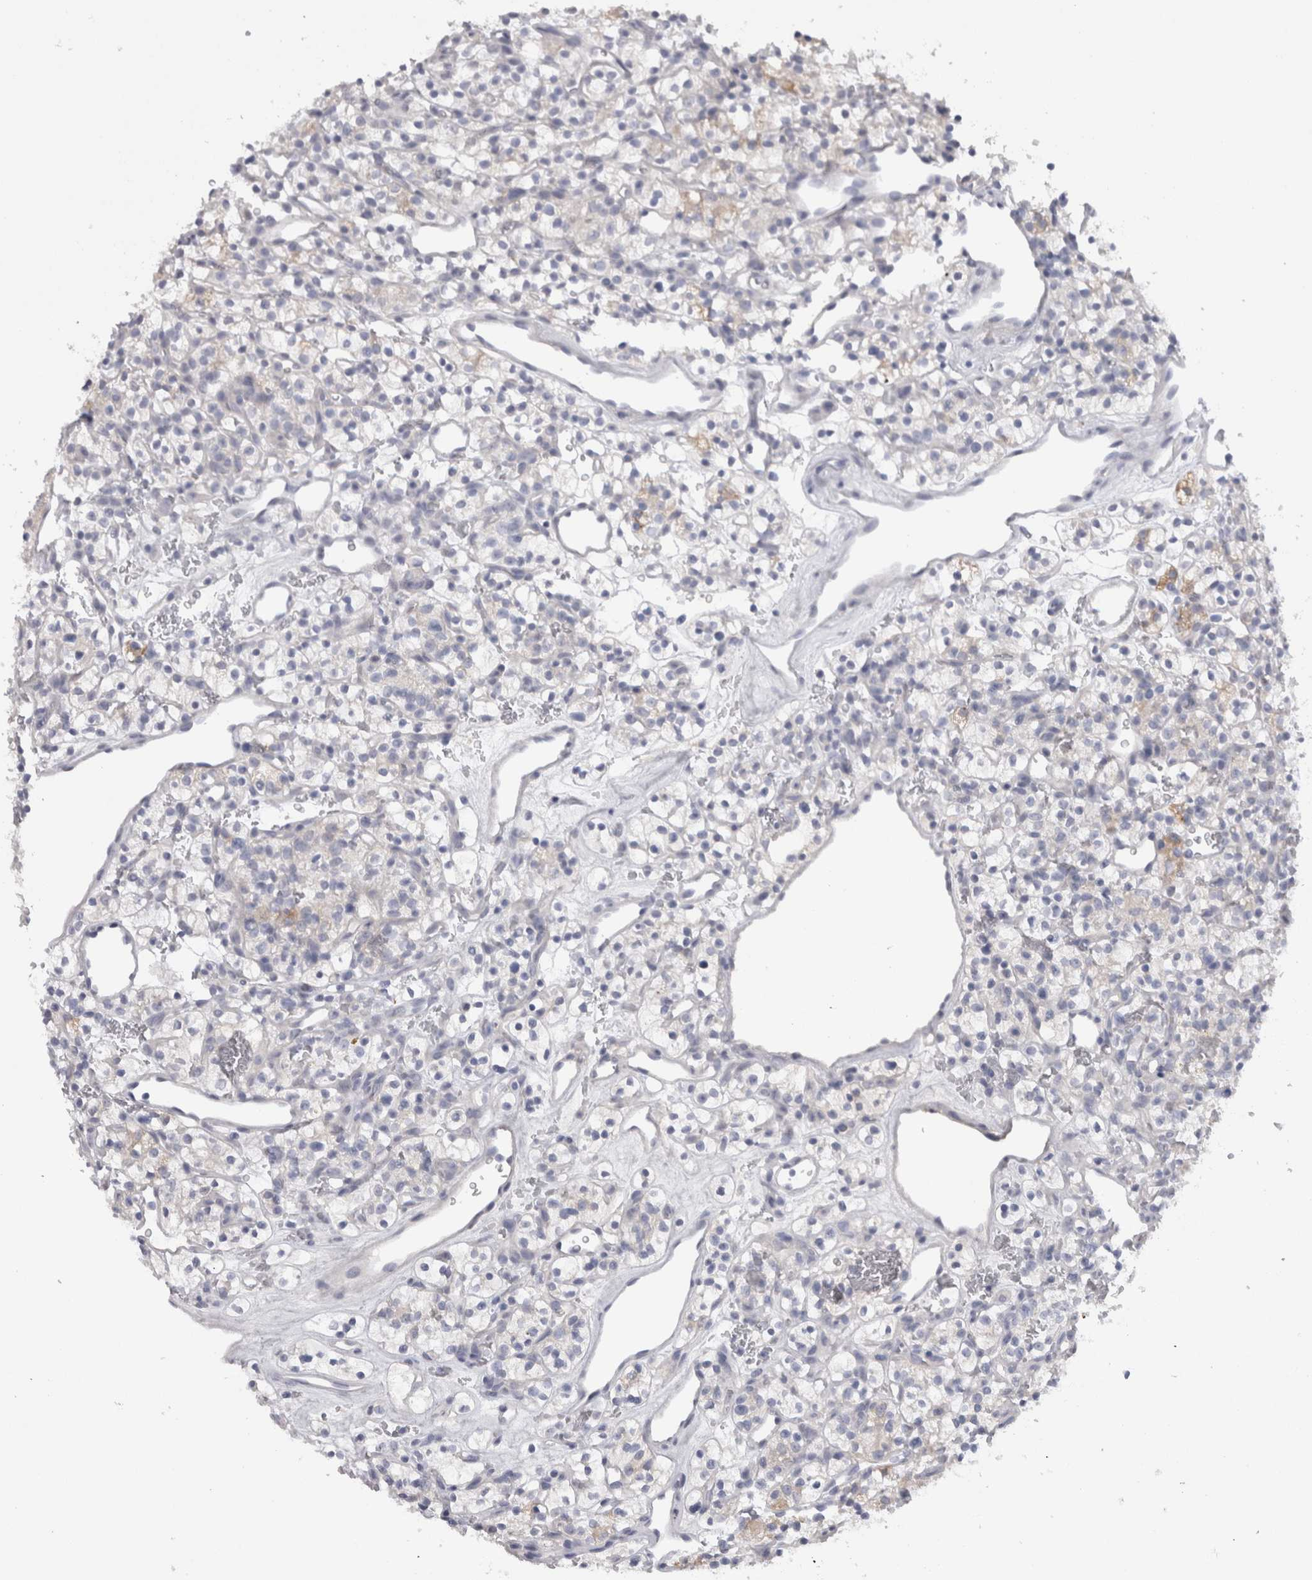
{"staining": {"intensity": "negative", "quantity": "none", "location": "none"}, "tissue": "renal cancer", "cell_type": "Tumor cells", "image_type": "cancer", "snomed": [{"axis": "morphology", "description": "Adenocarcinoma, NOS"}, {"axis": "topography", "description": "Kidney"}], "caption": "Renal adenocarcinoma stained for a protein using immunohistochemistry displays no staining tumor cells.", "gene": "LRRC40", "patient": {"sex": "female", "age": 57}}